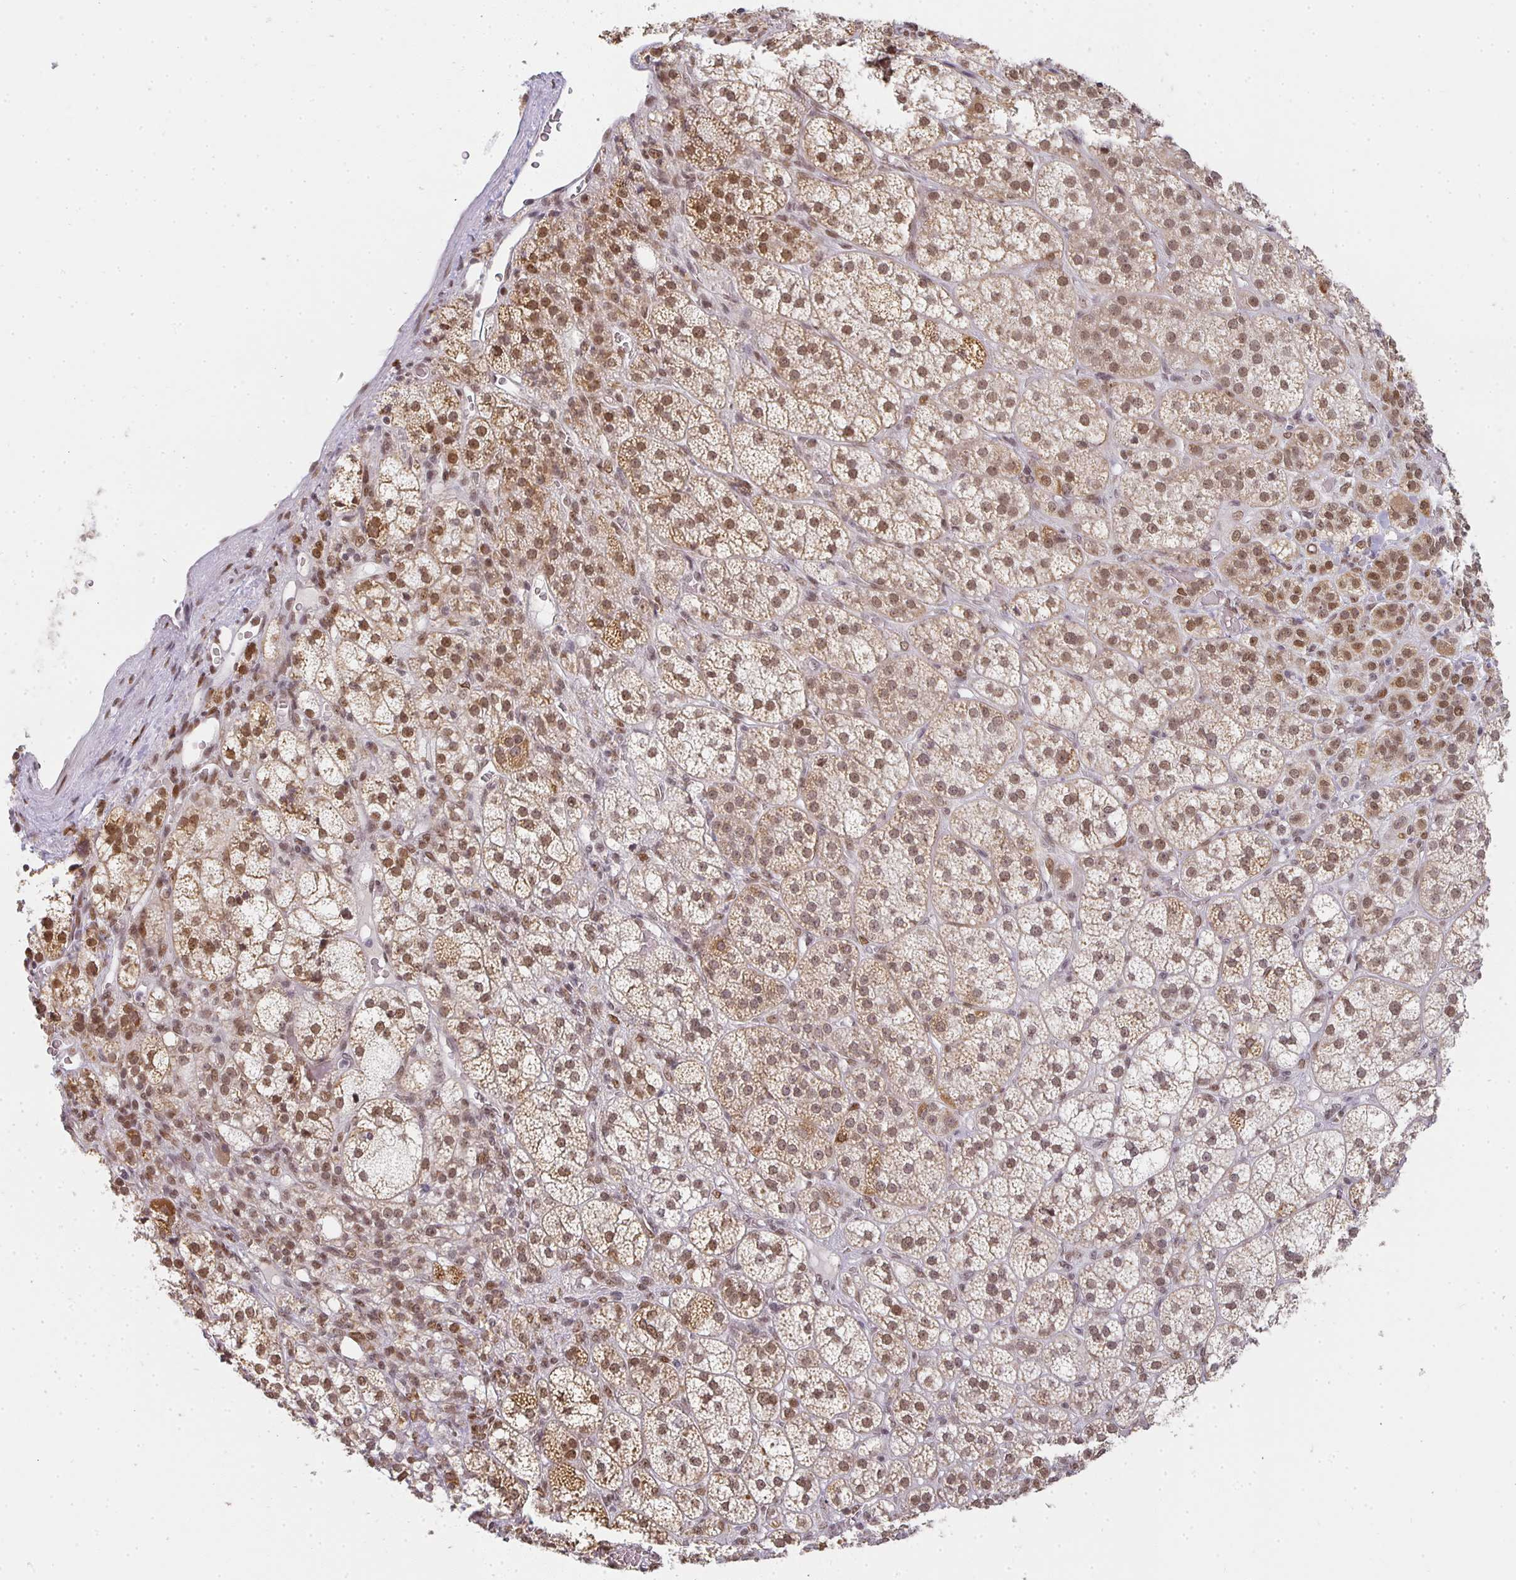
{"staining": {"intensity": "moderate", "quantity": ">75%", "location": "cytoplasmic/membranous,nuclear"}, "tissue": "adrenal gland", "cell_type": "Glandular cells", "image_type": "normal", "snomed": [{"axis": "morphology", "description": "Normal tissue, NOS"}, {"axis": "topography", "description": "Adrenal gland"}], "caption": "Protein staining of unremarkable adrenal gland exhibits moderate cytoplasmic/membranous,nuclear staining in approximately >75% of glandular cells. The staining is performed using DAB (3,3'-diaminobenzidine) brown chromogen to label protein expression. The nuclei are counter-stained blue using hematoxylin.", "gene": "SMARCA2", "patient": {"sex": "female", "age": 60}}